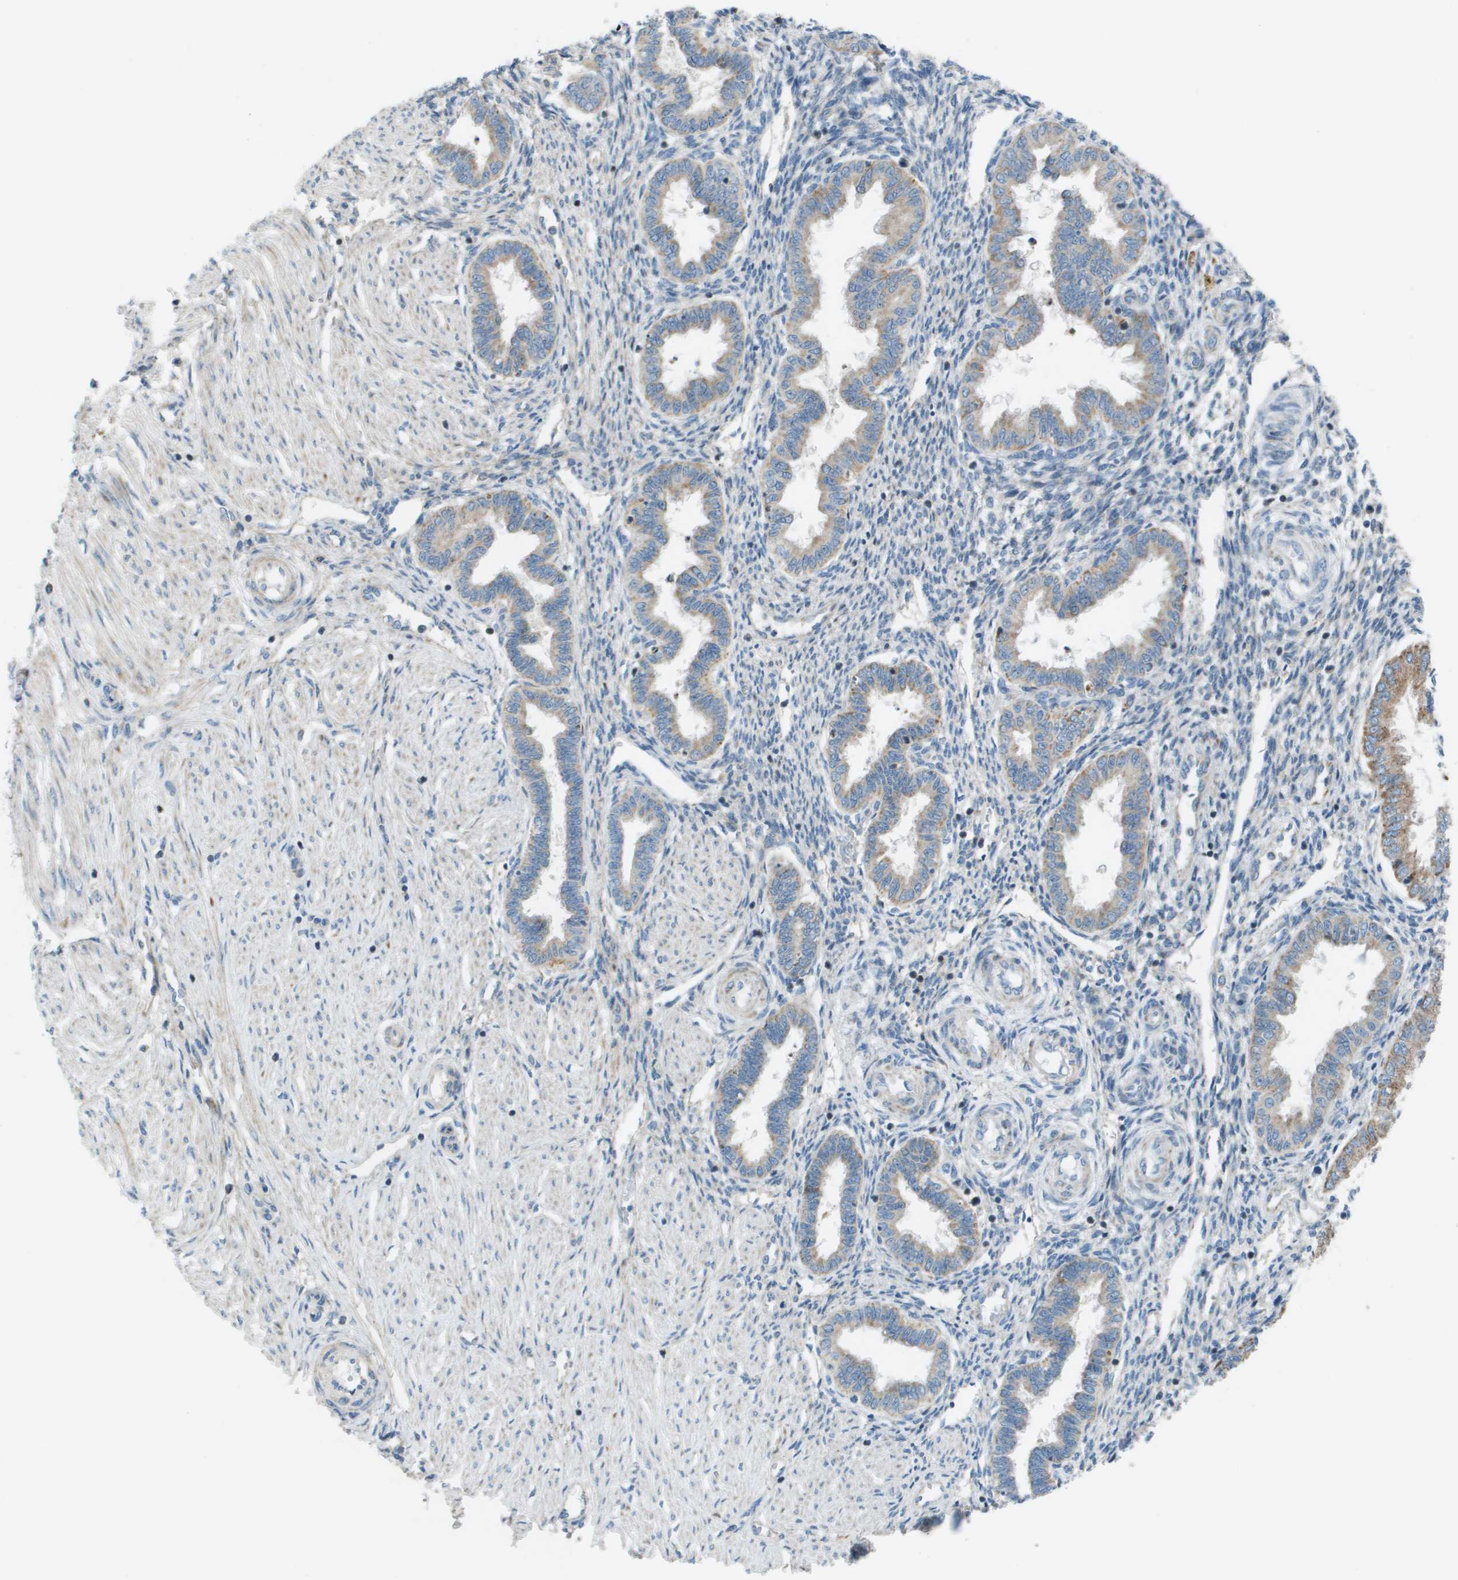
{"staining": {"intensity": "negative", "quantity": "none", "location": "none"}, "tissue": "endometrium", "cell_type": "Cells in endometrial stroma", "image_type": "normal", "snomed": [{"axis": "morphology", "description": "Normal tissue, NOS"}, {"axis": "topography", "description": "Endometrium"}], "caption": "This histopathology image is of unremarkable endometrium stained with IHC to label a protein in brown with the nuclei are counter-stained blue. There is no positivity in cells in endometrial stroma. (DAB (3,3'-diaminobenzidine) immunohistochemistry visualized using brightfield microscopy, high magnification).", "gene": "GALNT6", "patient": {"sex": "female", "age": 33}}